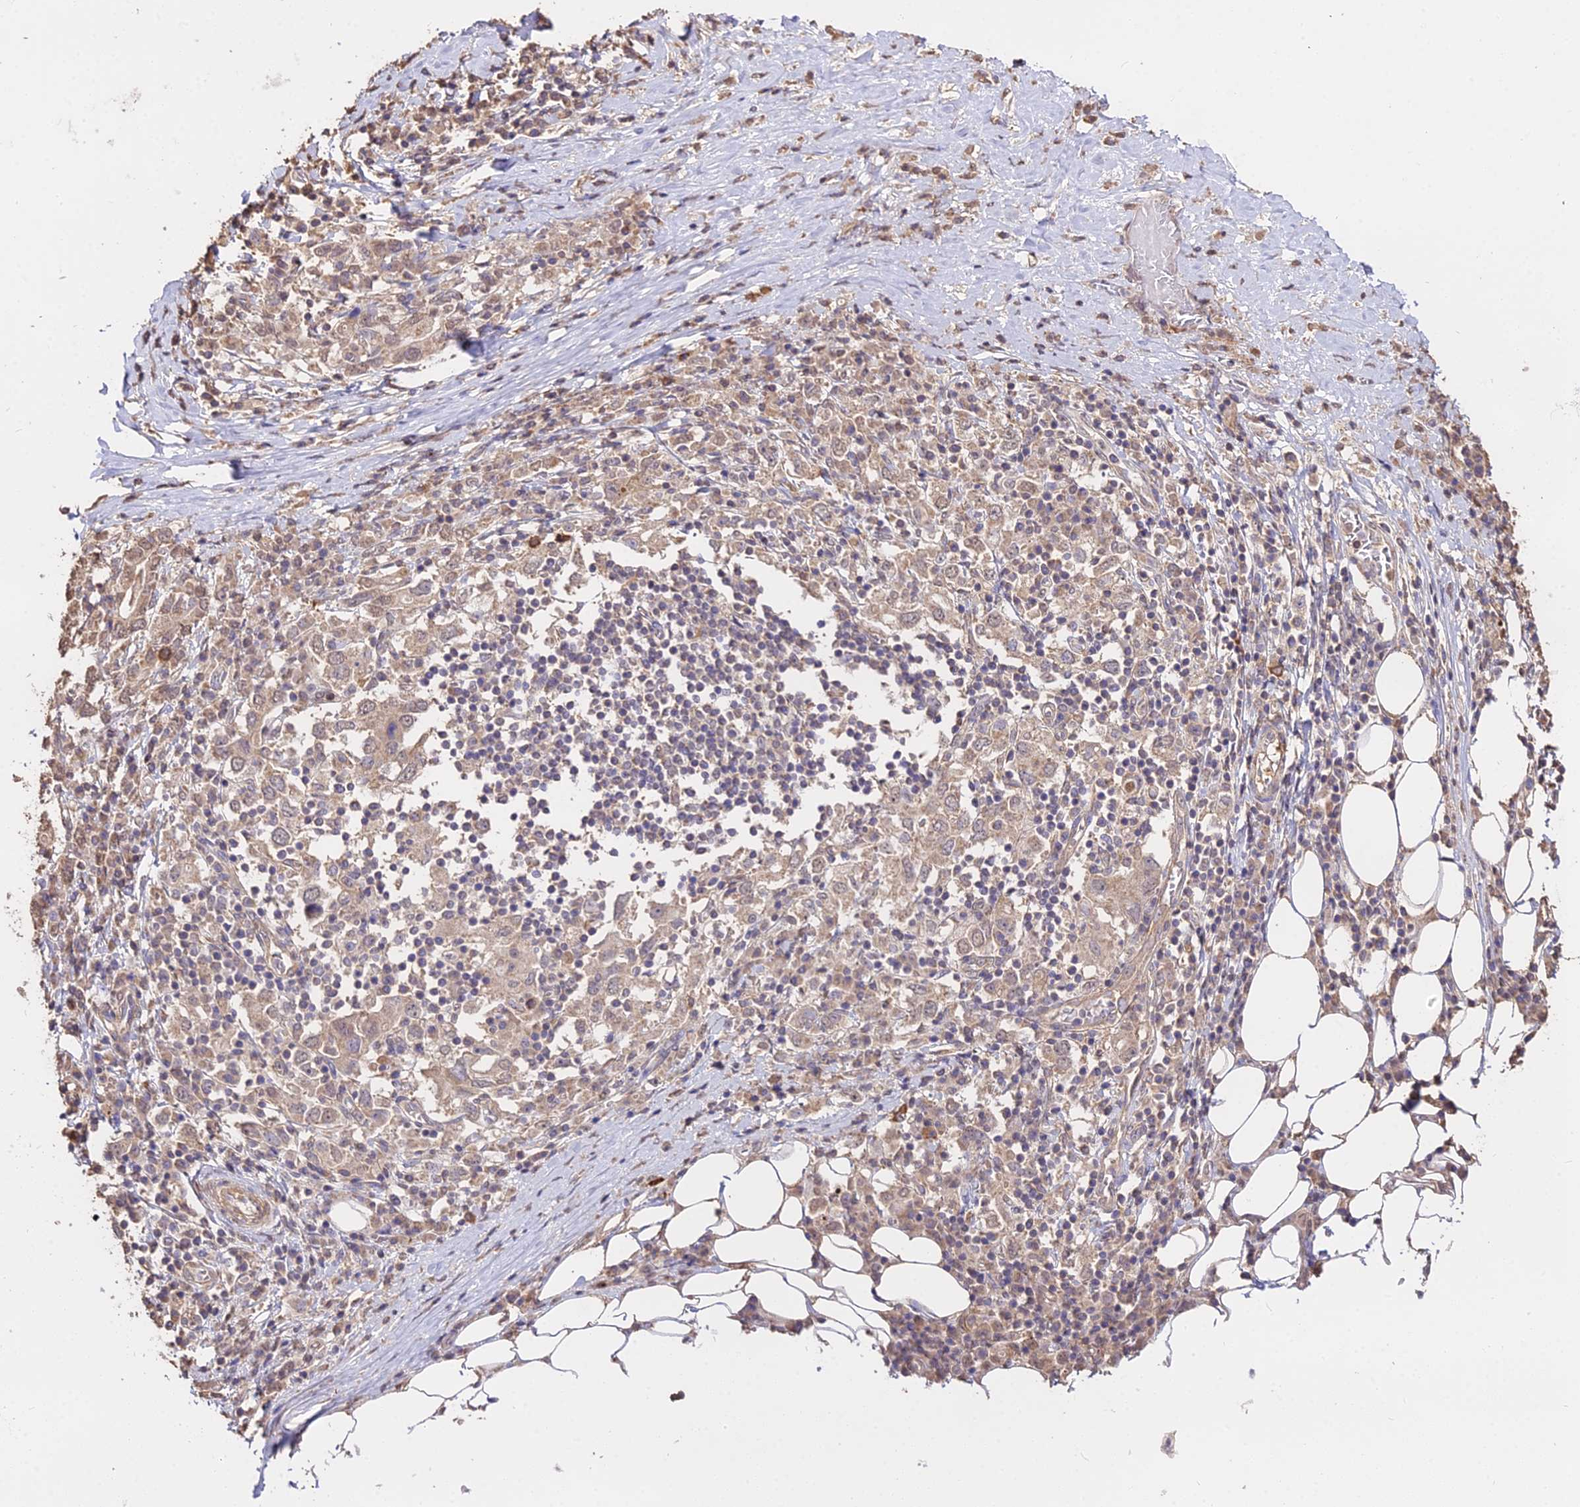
{"staining": {"intensity": "weak", "quantity": ">75%", "location": "cytoplasmic/membranous"}, "tissue": "stomach cancer", "cell_type": "Tumor cells", "image_type": "cancer", "snomed": [{"axis": "morphology", "description": "Adenocarcinoma, NOS"}, {"axis": "topography", "description": "Stomach, upper"}, {"axis": "topography", "description": "Stomach"}], "caption": "Immunohistochemistry (DAB) staining of stomach adenocarcinoma reveals weak cytoplasmic/membranous protein expression in approximately >75% of tumor cells.", "gene": "METTL13", "patient": {"sex": "male", "age": 62}}